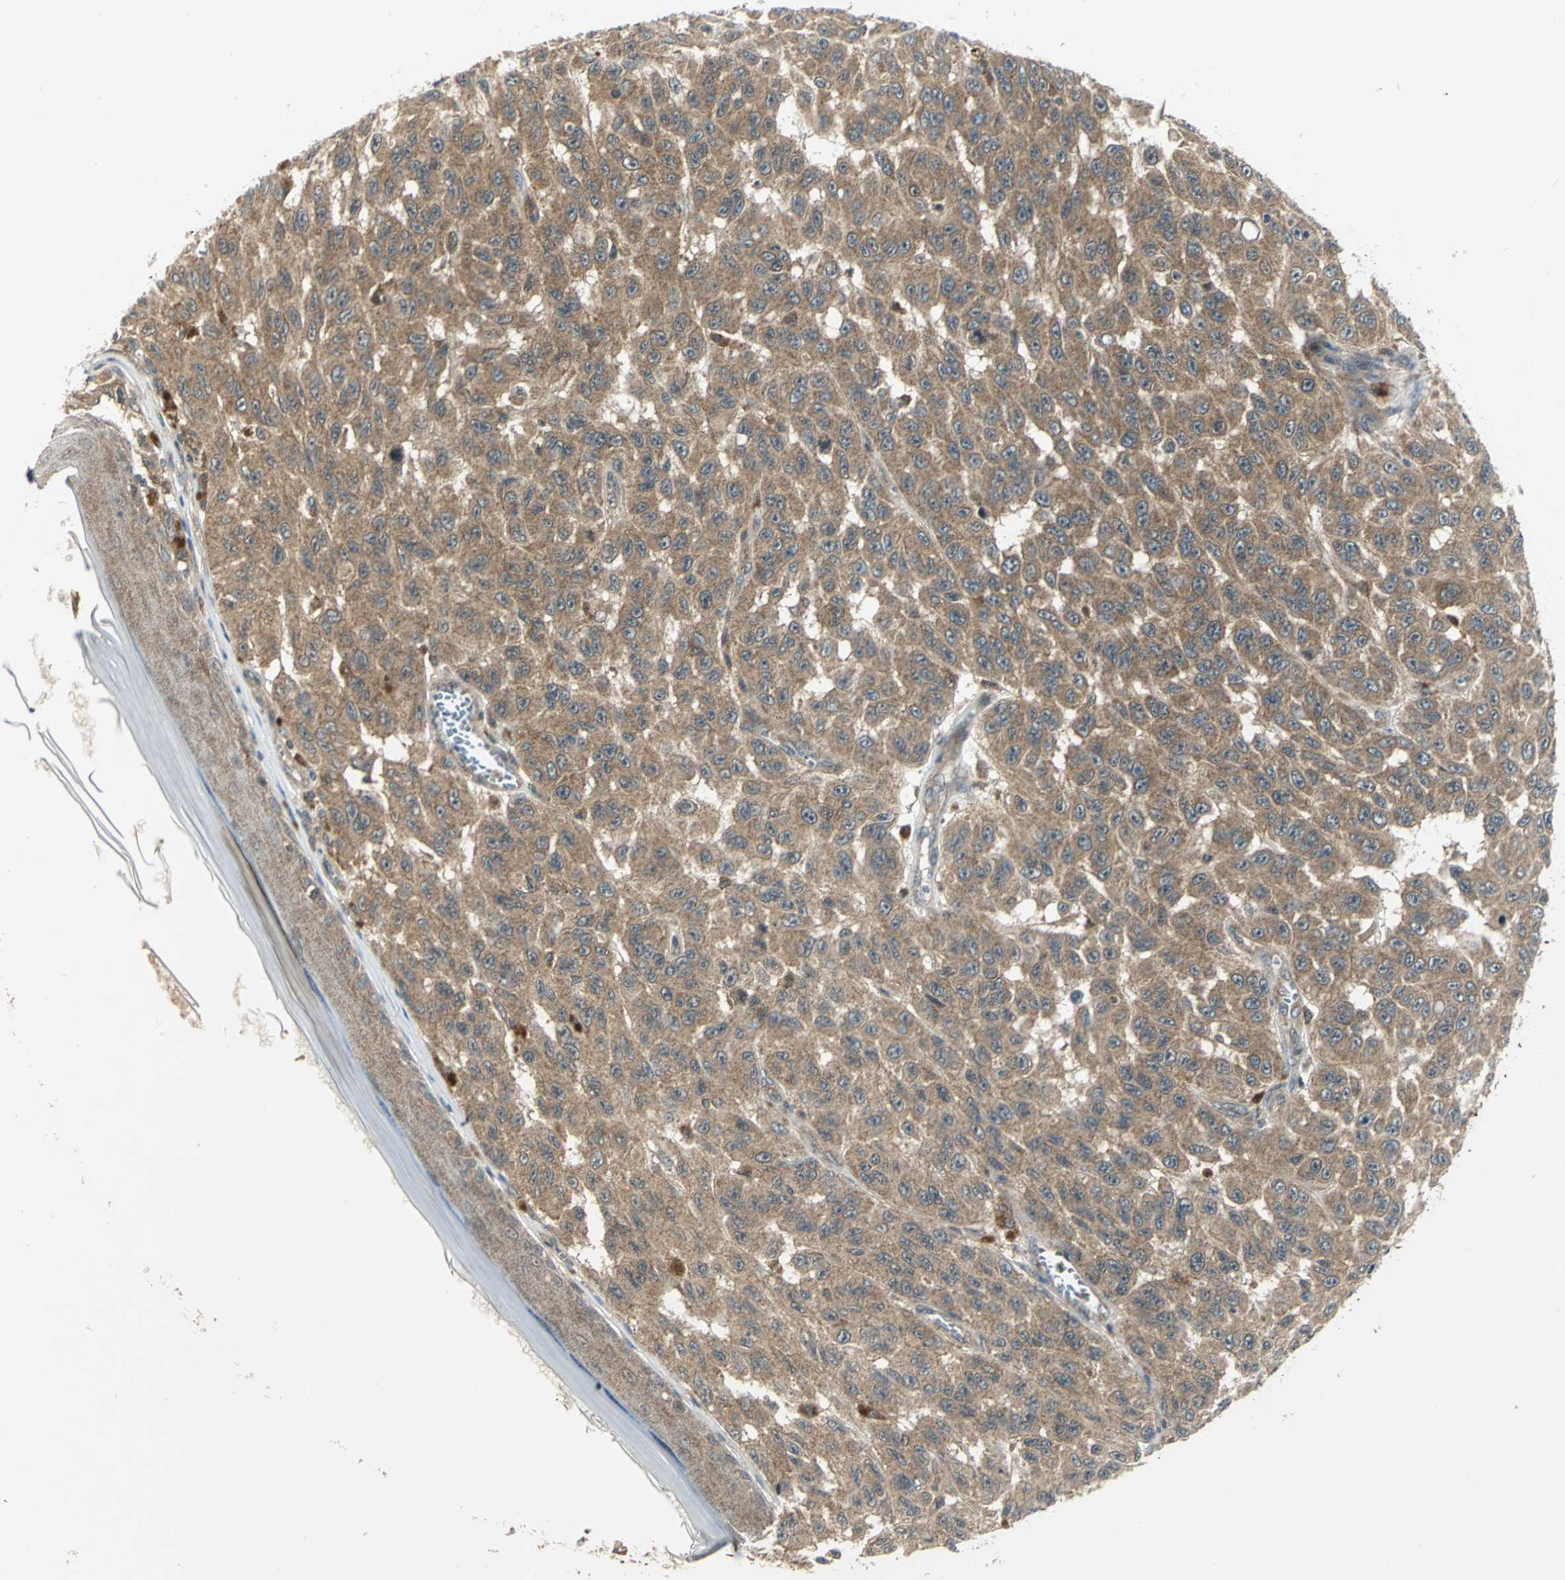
{"staining": {"intensity": "moderate", "quantity": ">75%", "location": "cytoplasmic/membranous"}, "tissue": "melanoma", "cell_type": "Tumor cells", "image_type": "cancer", "snomed": [{"axis": "morphology", "description": "Malignant melanoma, NOS"}, {"axis": "topography", "description": "Skin"}], "caption": "Protein analysis of malignant melanoma tissue exhibits moderate cytoplasmic/membranous staining in about >75% of tumor cells. (DAB (3,3'-diaminobenzidine) = brown stain, brightfield microscopy at high magnification).", "gene": "MAPK8IP3", "patient": {"sex": "male", "age": 30}}